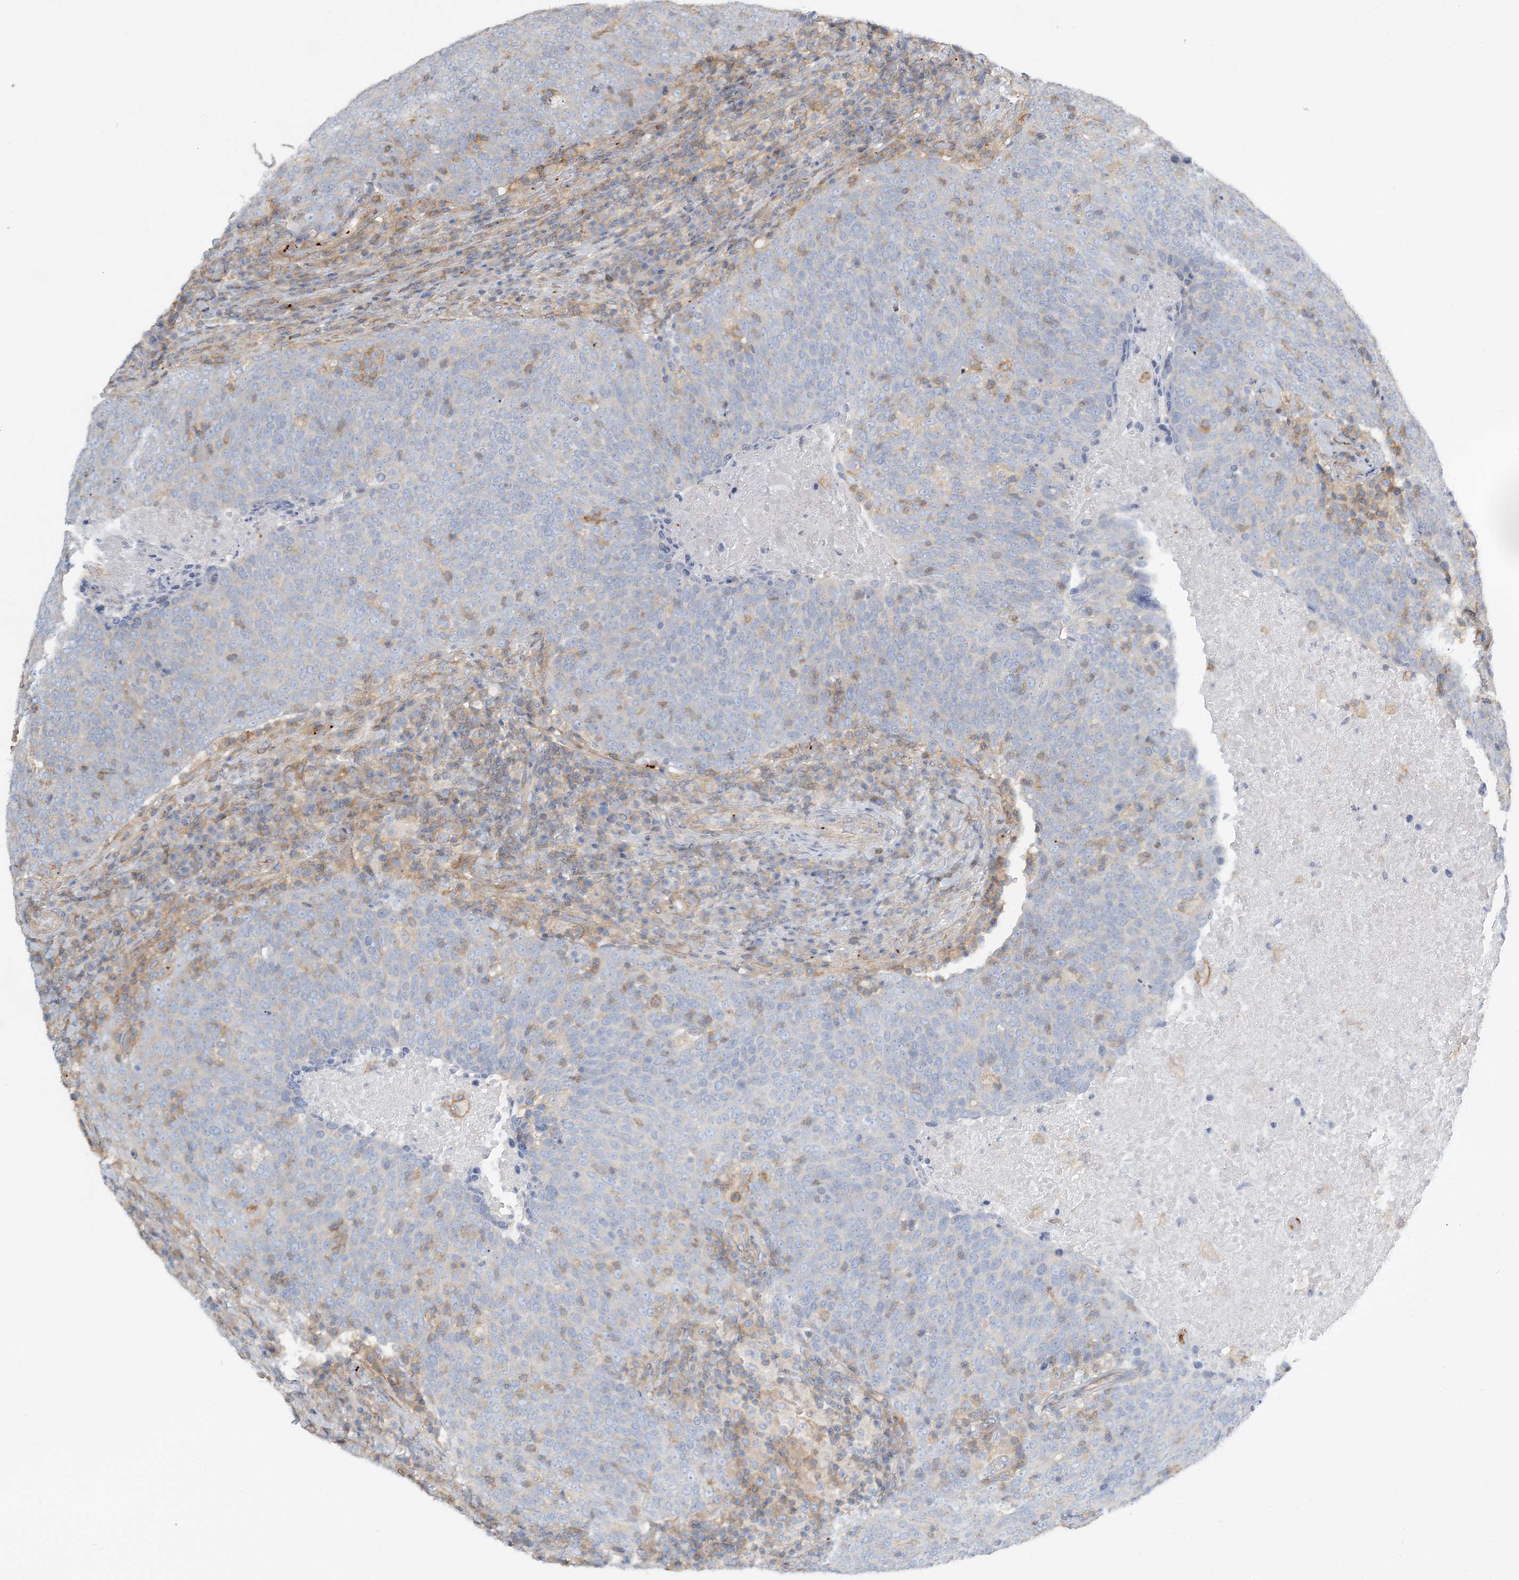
{"staining": {"intensity": "negative", "quantity": "none", "location": "none"}, "tissue": "head and neck cancer", "cell_type": "Tumor cells", "image_type": "cancer", "snomed": [{"axis": "morphology", "description": "Squamous cell carcinoma, NOS"}, {"axis": "morphology", "description": "Squamous cell carcinoma, metastatic, NOS"}, {"axis": "topography", "description": "Lymph node"}, {"axis": "topography", "description": "Head-Neck"}], "caption": "High power microscopy micrograph of an immunohistochemistry (IHC) micrograph of head and neck cancer, revealing no significant expression in tumor cells.", "gene": "CUEDC2", "patient": {"sex": "male", "age": 62}}